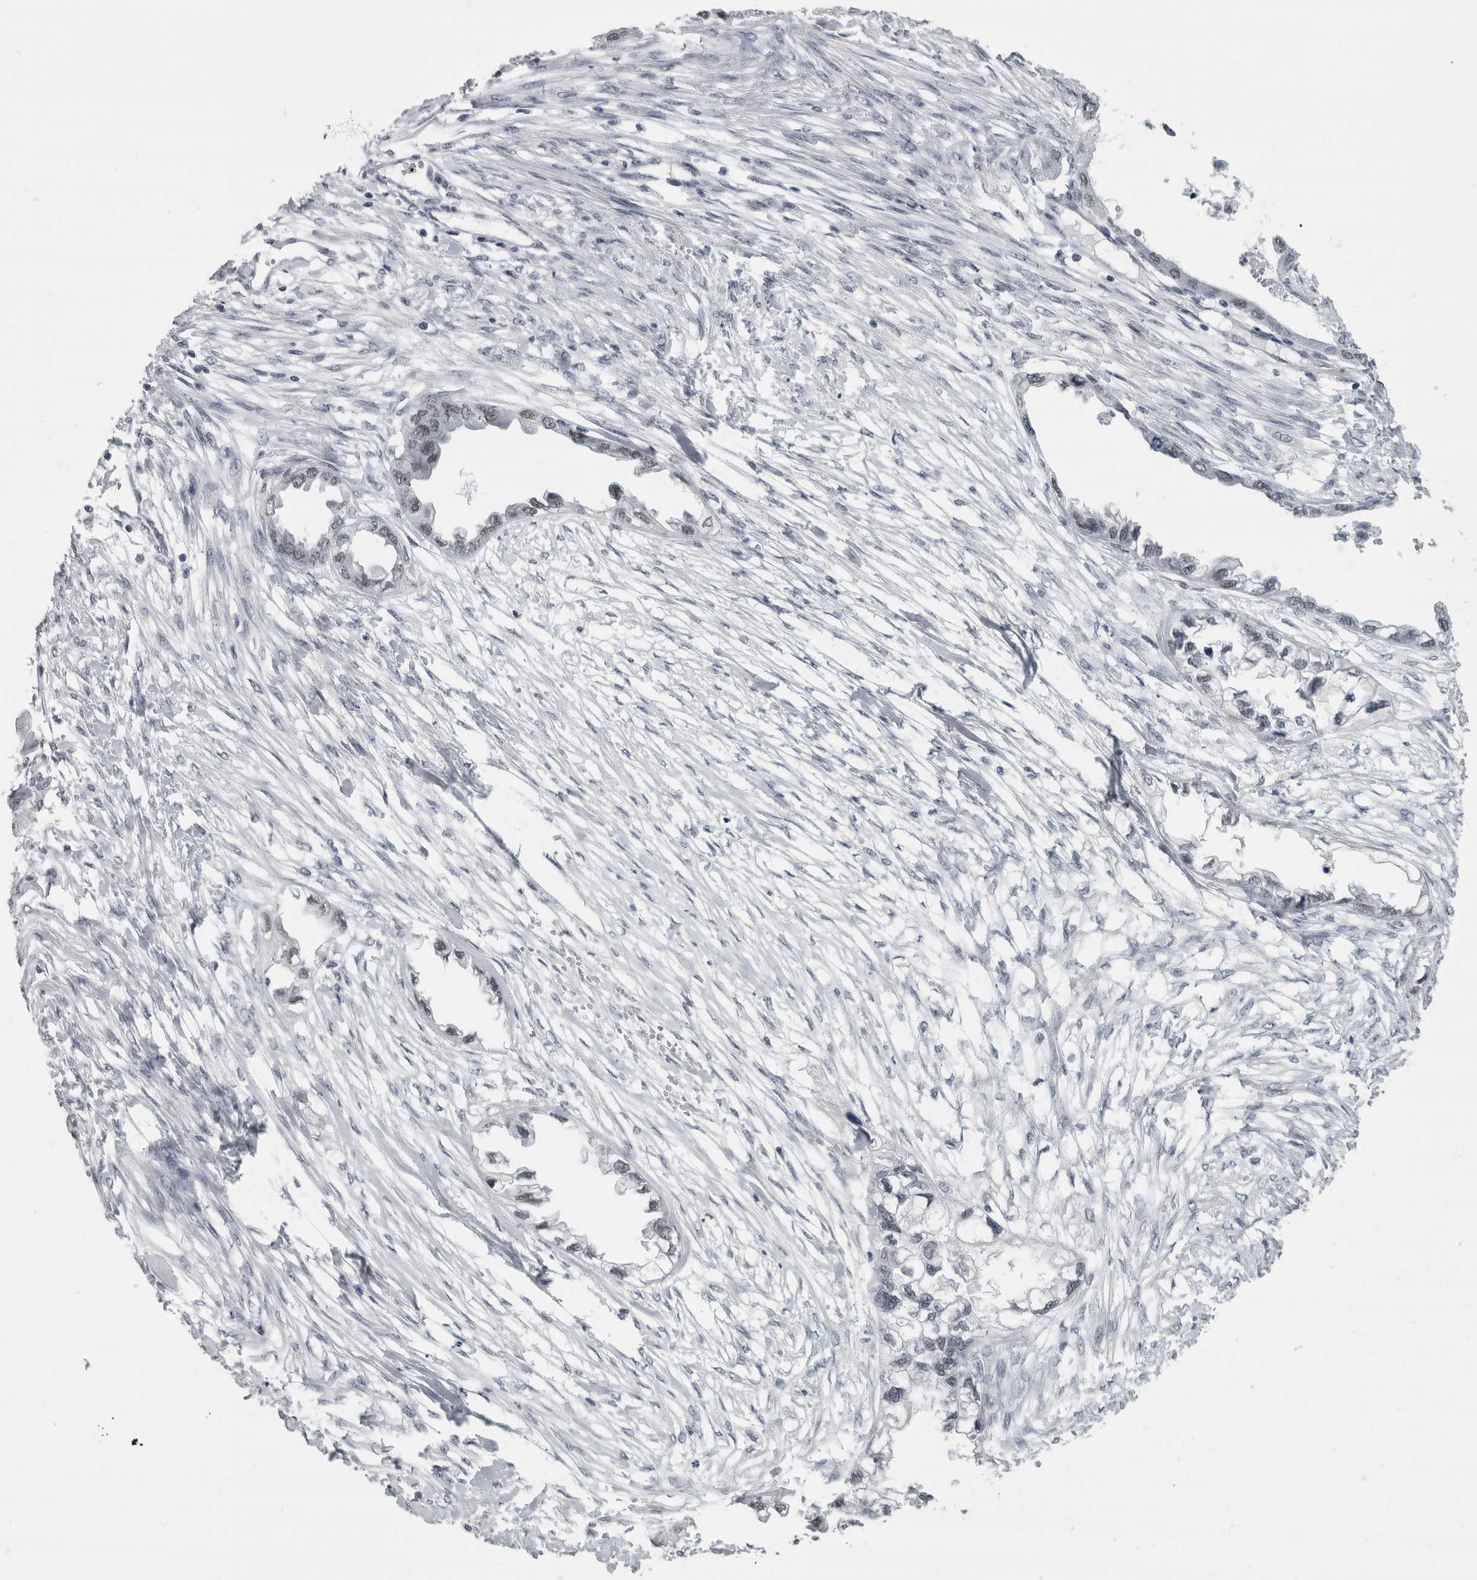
{"staining": {"intensity": "weak", "quantity": "<25%", "location": "nuclear"}, "tissue": "endometrial cancer", "cell_type": "Tumor cells", "image_type": "cancer", "snomed": [{"axis": "morphology", "description": "Adenocarcinoma, NOS"}, {"axis": "morphology", "description": "Adenocarcinoma, metastatic, NOS"}, {"axis": "topography", "description": "Adipose tissue"}, {"axis": "topography", "description": "Endometrium"}], "caption": "Tumor cells are negative for protein expression in human endometrial metastatic adenocarcinoma.", "gene": "ARID4B", "patient": {"sex": "female", "age": 67}}